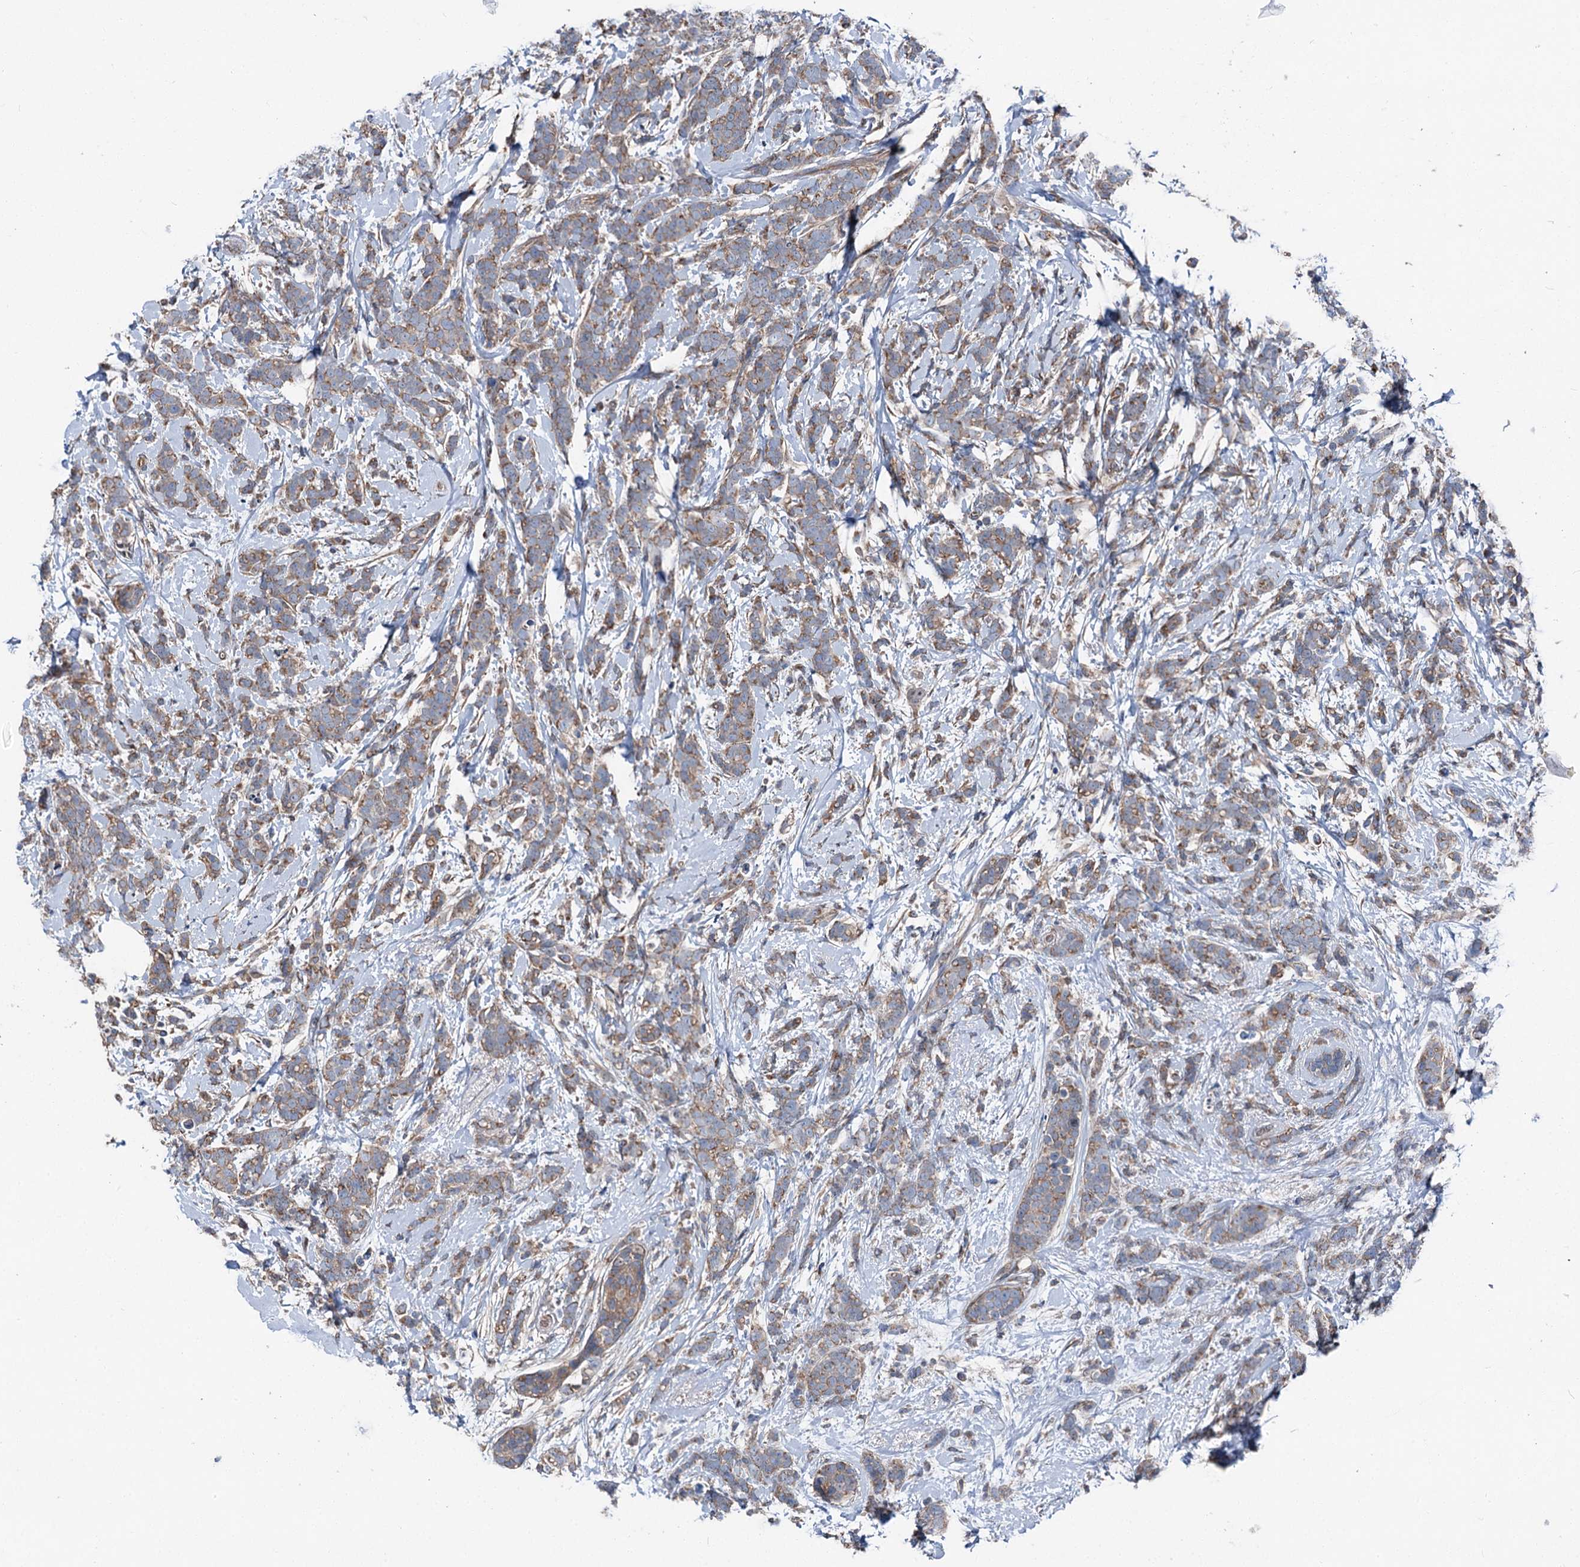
{"staining": {"intensity": "weak", "quantity": ">75%", "location": "cytoplasmic/membranous"}, "tissue": "breast cancer", "cell_type": "Tumor cells", "image_type": "cancer", "snomed": [{"axis": "morphology", "description": "Lobular carcinoma"}, {"axis": "topography", "description": "Breast"}], "caption": "An image of human breast cancer (lobular carcinoma) stained for a protein displays weak cytoplasmic/membranous brown staining in tumor cells.", "gene": "SLC22A25", "patient": {"sex": "female", "age": 58}}